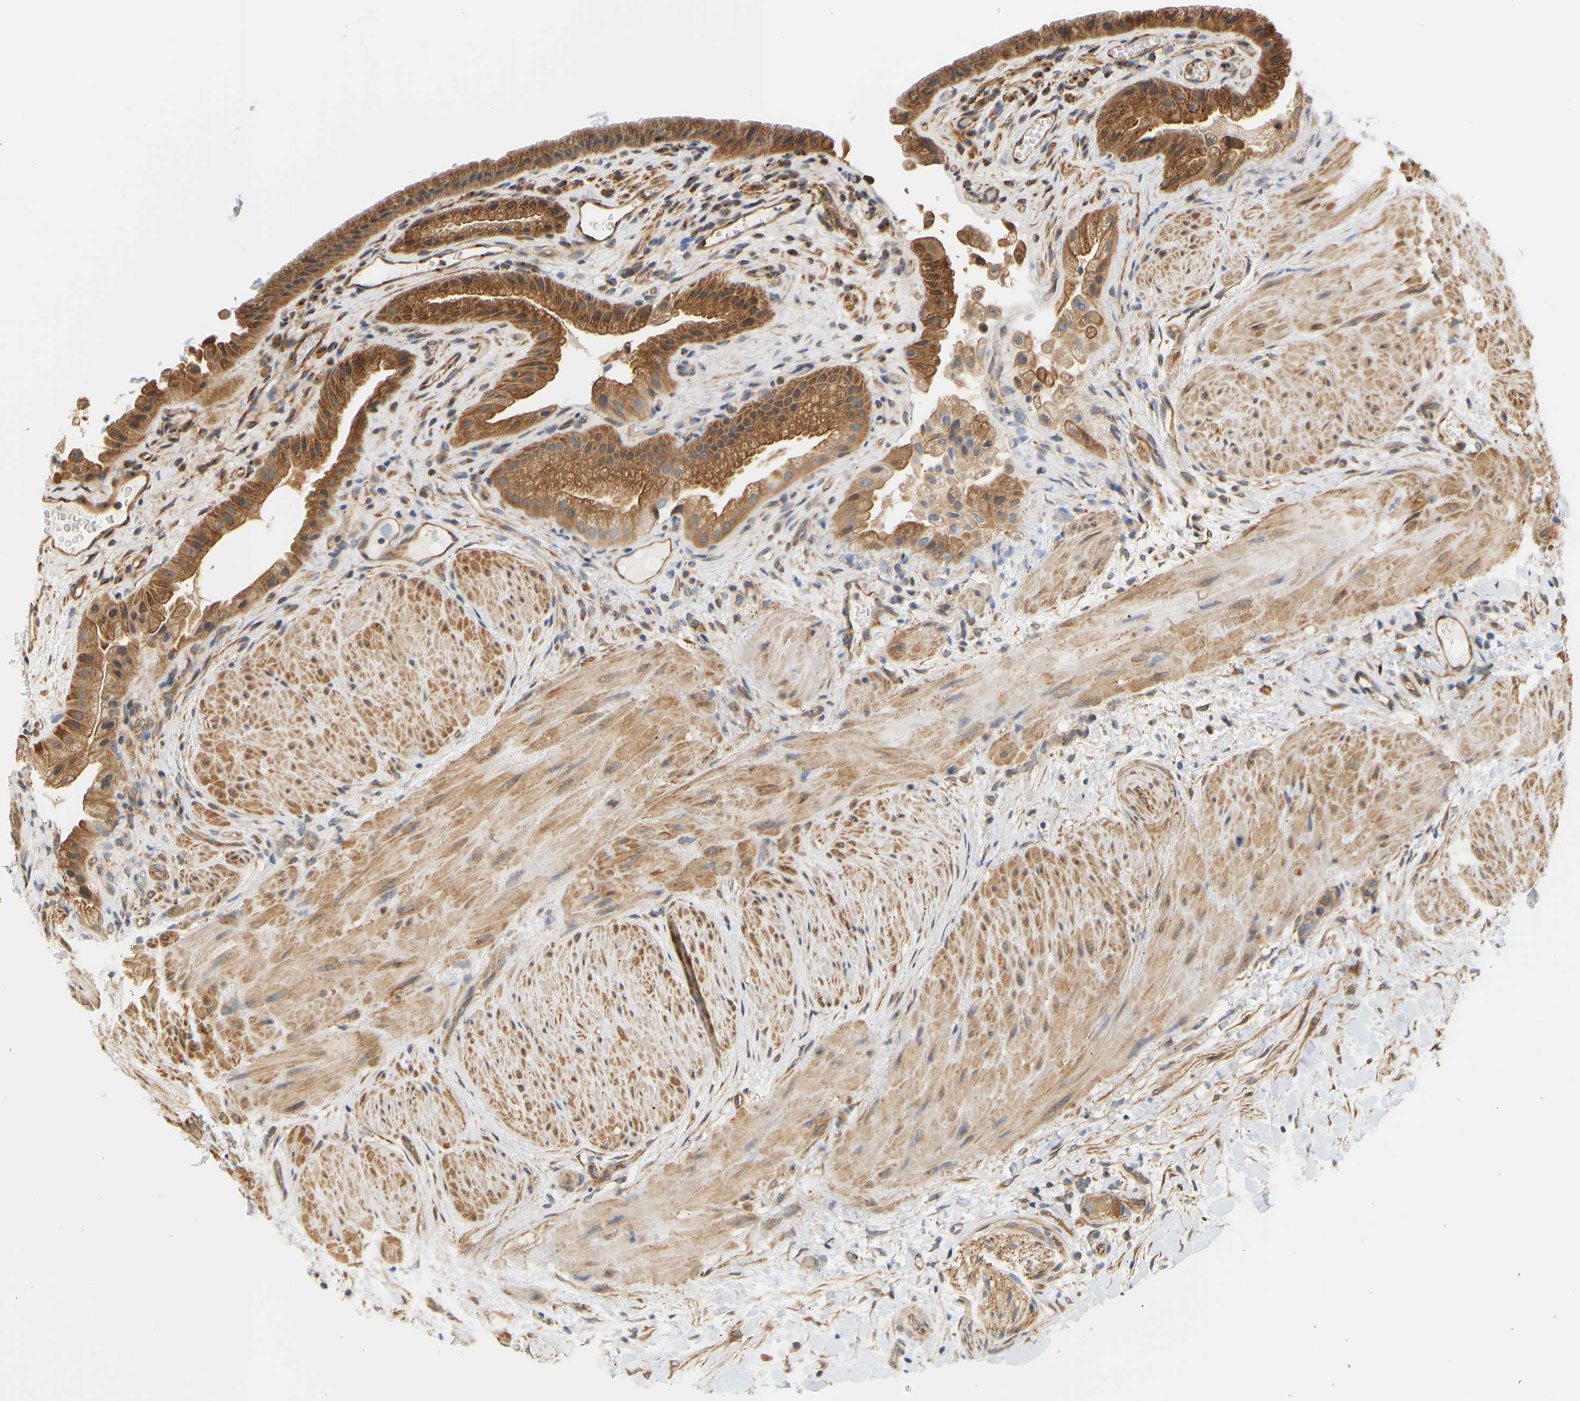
{"staining": {"intensity": "strong", "quantity": ">75%", "location": "cytoplasmic/membranous"}, "tissue": "gallbladder", "cell_type": "Glandular cells", "image_type": "normal", "snomed": [{"axis": "morphology", "description": "Normal tissue, NOS"}, {"axis": "topography", "description": "Gallbladder"}], "caption": "Glandular cells display strong cytoplasmic/membranous staining in approximately >75% of cells in benign gallbladder.", "gene": "CEP57", "patient": {"sex": "male", "age": 49}}